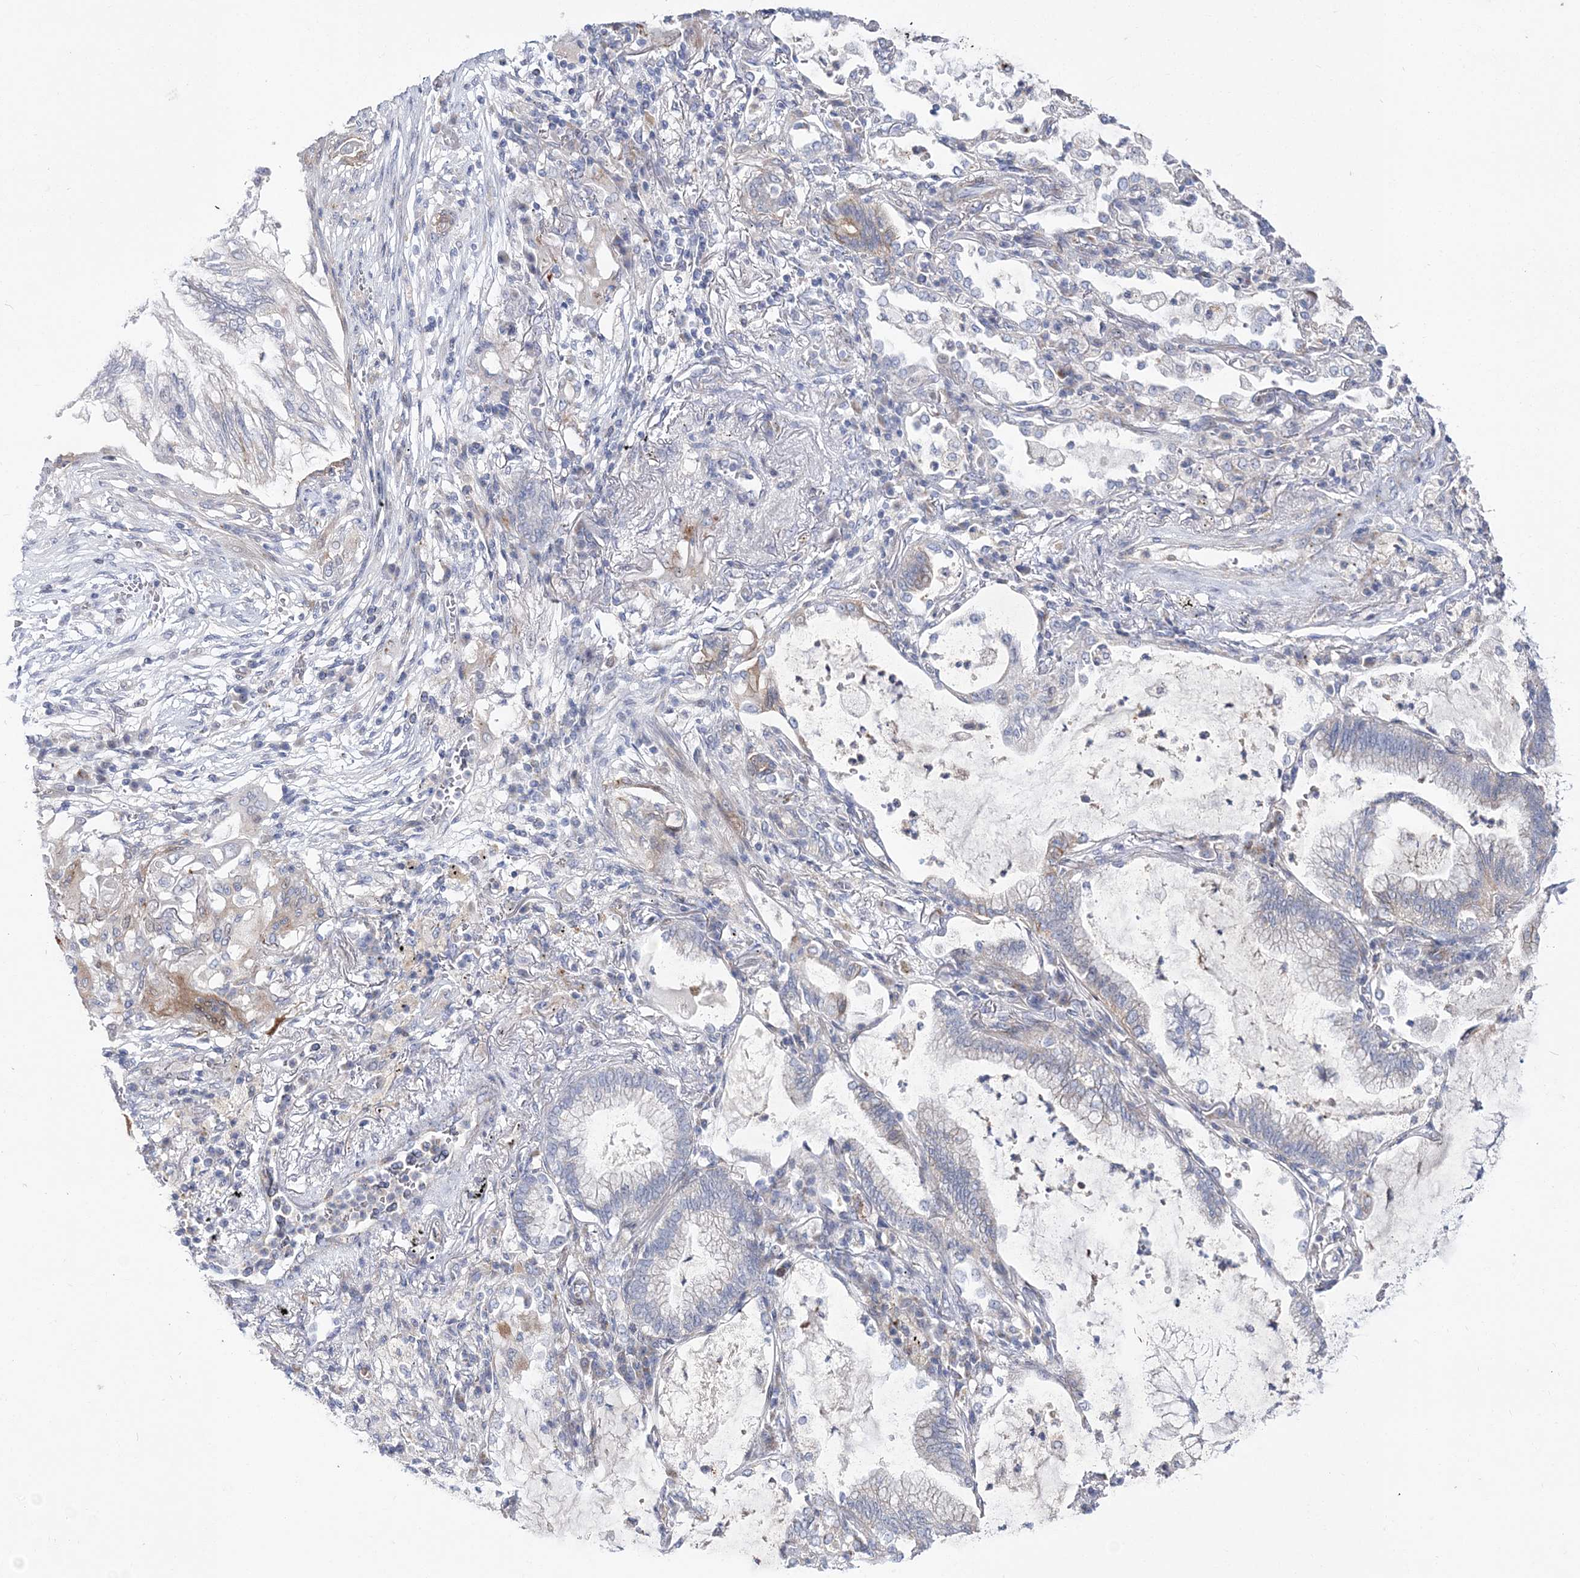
{"staining": {"intensity": "negative", "quantity": "none", "location": "none"}, "tissue": "lung cancer", "cell_type": "Tumor cells", "image_type": "cancer", "snomed": [{"axis": "morphology", "description": "Adenocarcinoma, NOS"}, {"axis": "topography", "description": "Lung"}], "caption": "High magnification brightfield microscopy of lung adenocarcinoma stained with DAB (3,3'-diaminobenzidine) (brown) and counterstained with hematoxylin (blue): tumor cells show no significant expression.", "gene": "ANO1", "patient": {"sex": "female", "age": 70}}